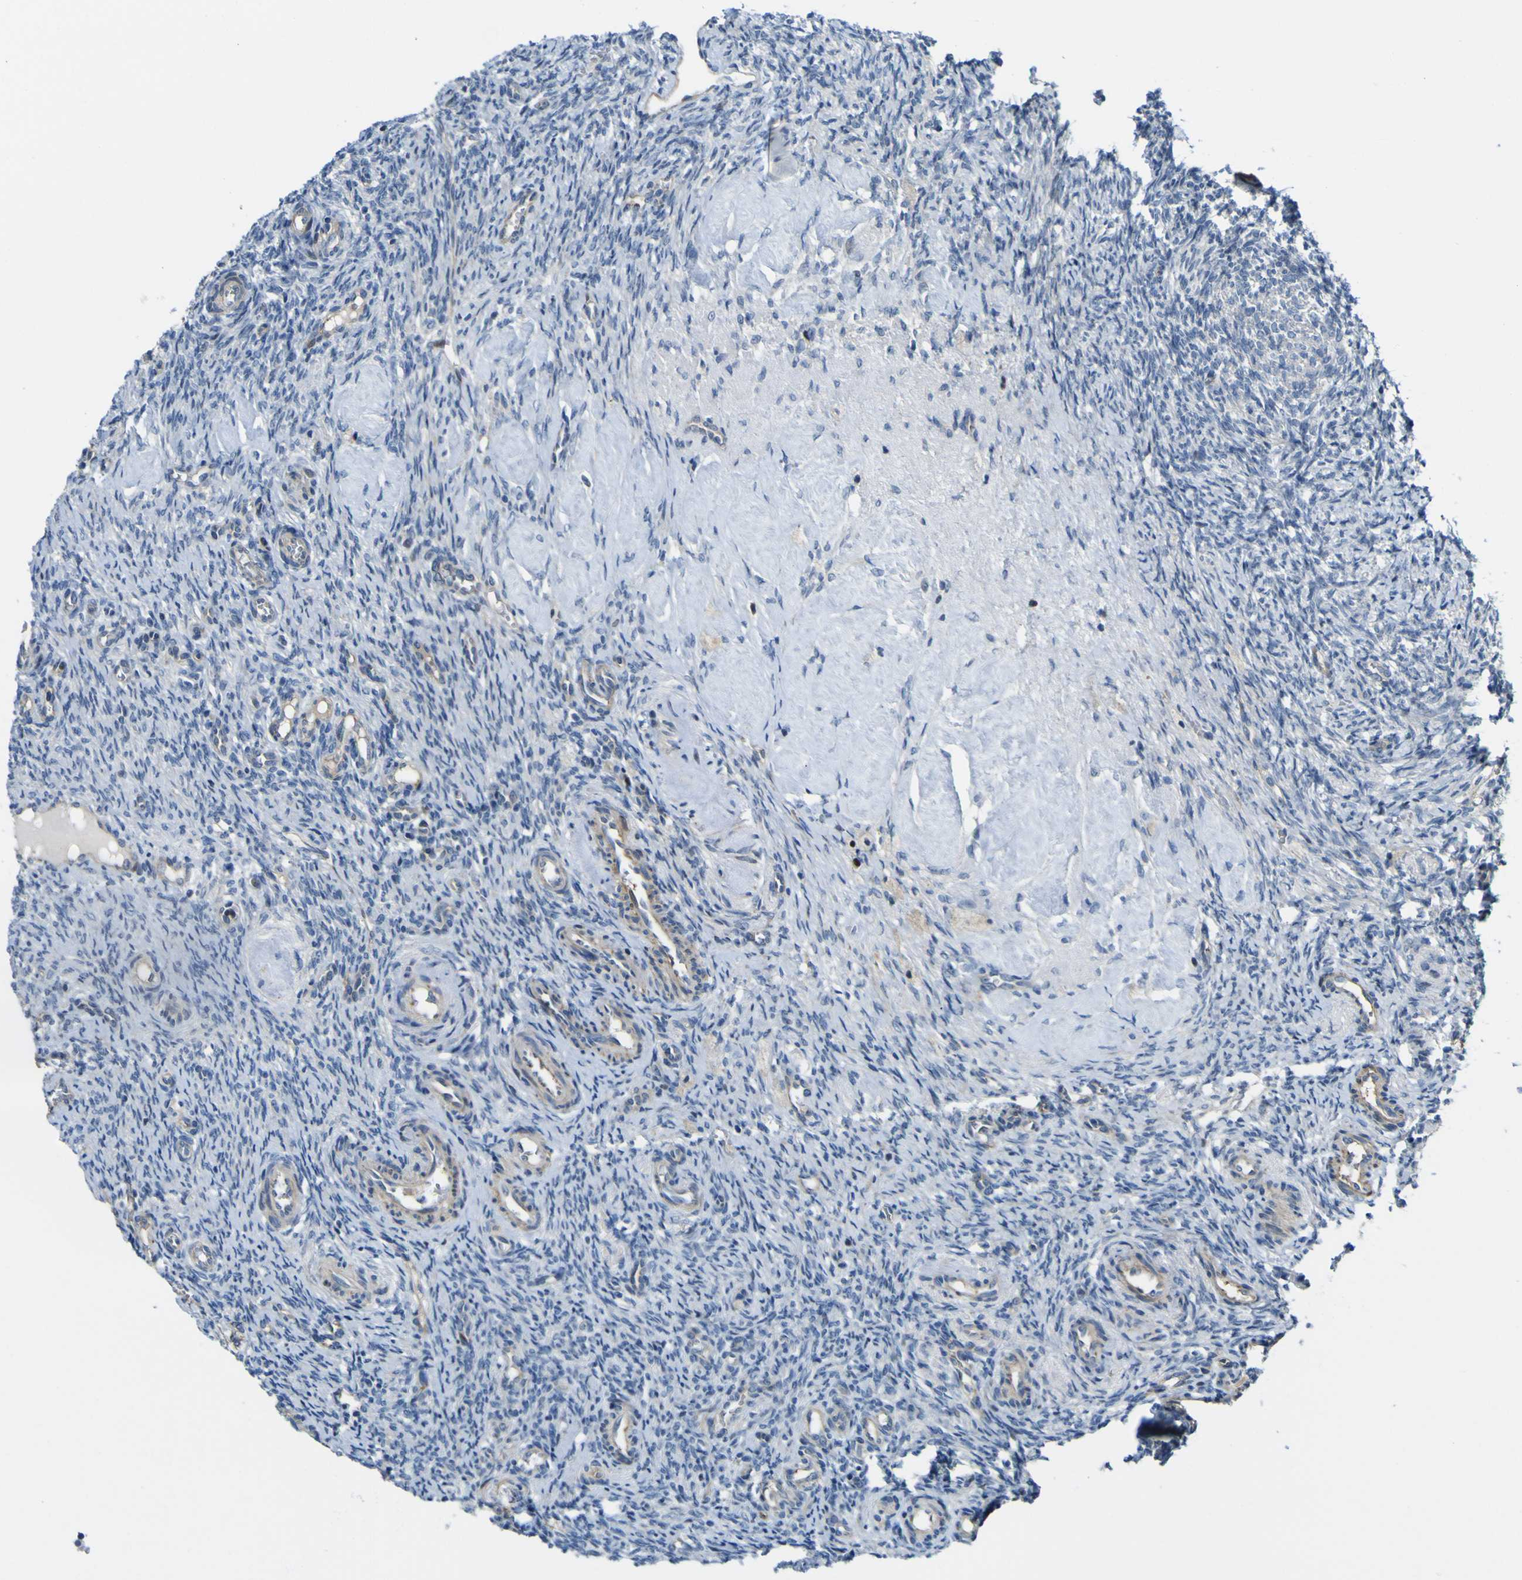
{"staining": {"intensity": "moderate", "quantity": "<25%", "location": "nuclear"}, "tissue": "ovary", "cell_type": "Ovarian stroma cells", "image_type": "normal", "snomed": [{"axis": "morphology", "description": "Normal tissue, NOS"}, {"axis": "topography", "description": "Ovary"}], "caption": "IHC of benign human ovary displays low levels of moderate nuclear positivity in about <25% of ovarian stroma cells.", "gene": "KDM7A", "patient": {"sex": "female", "age": 41}}